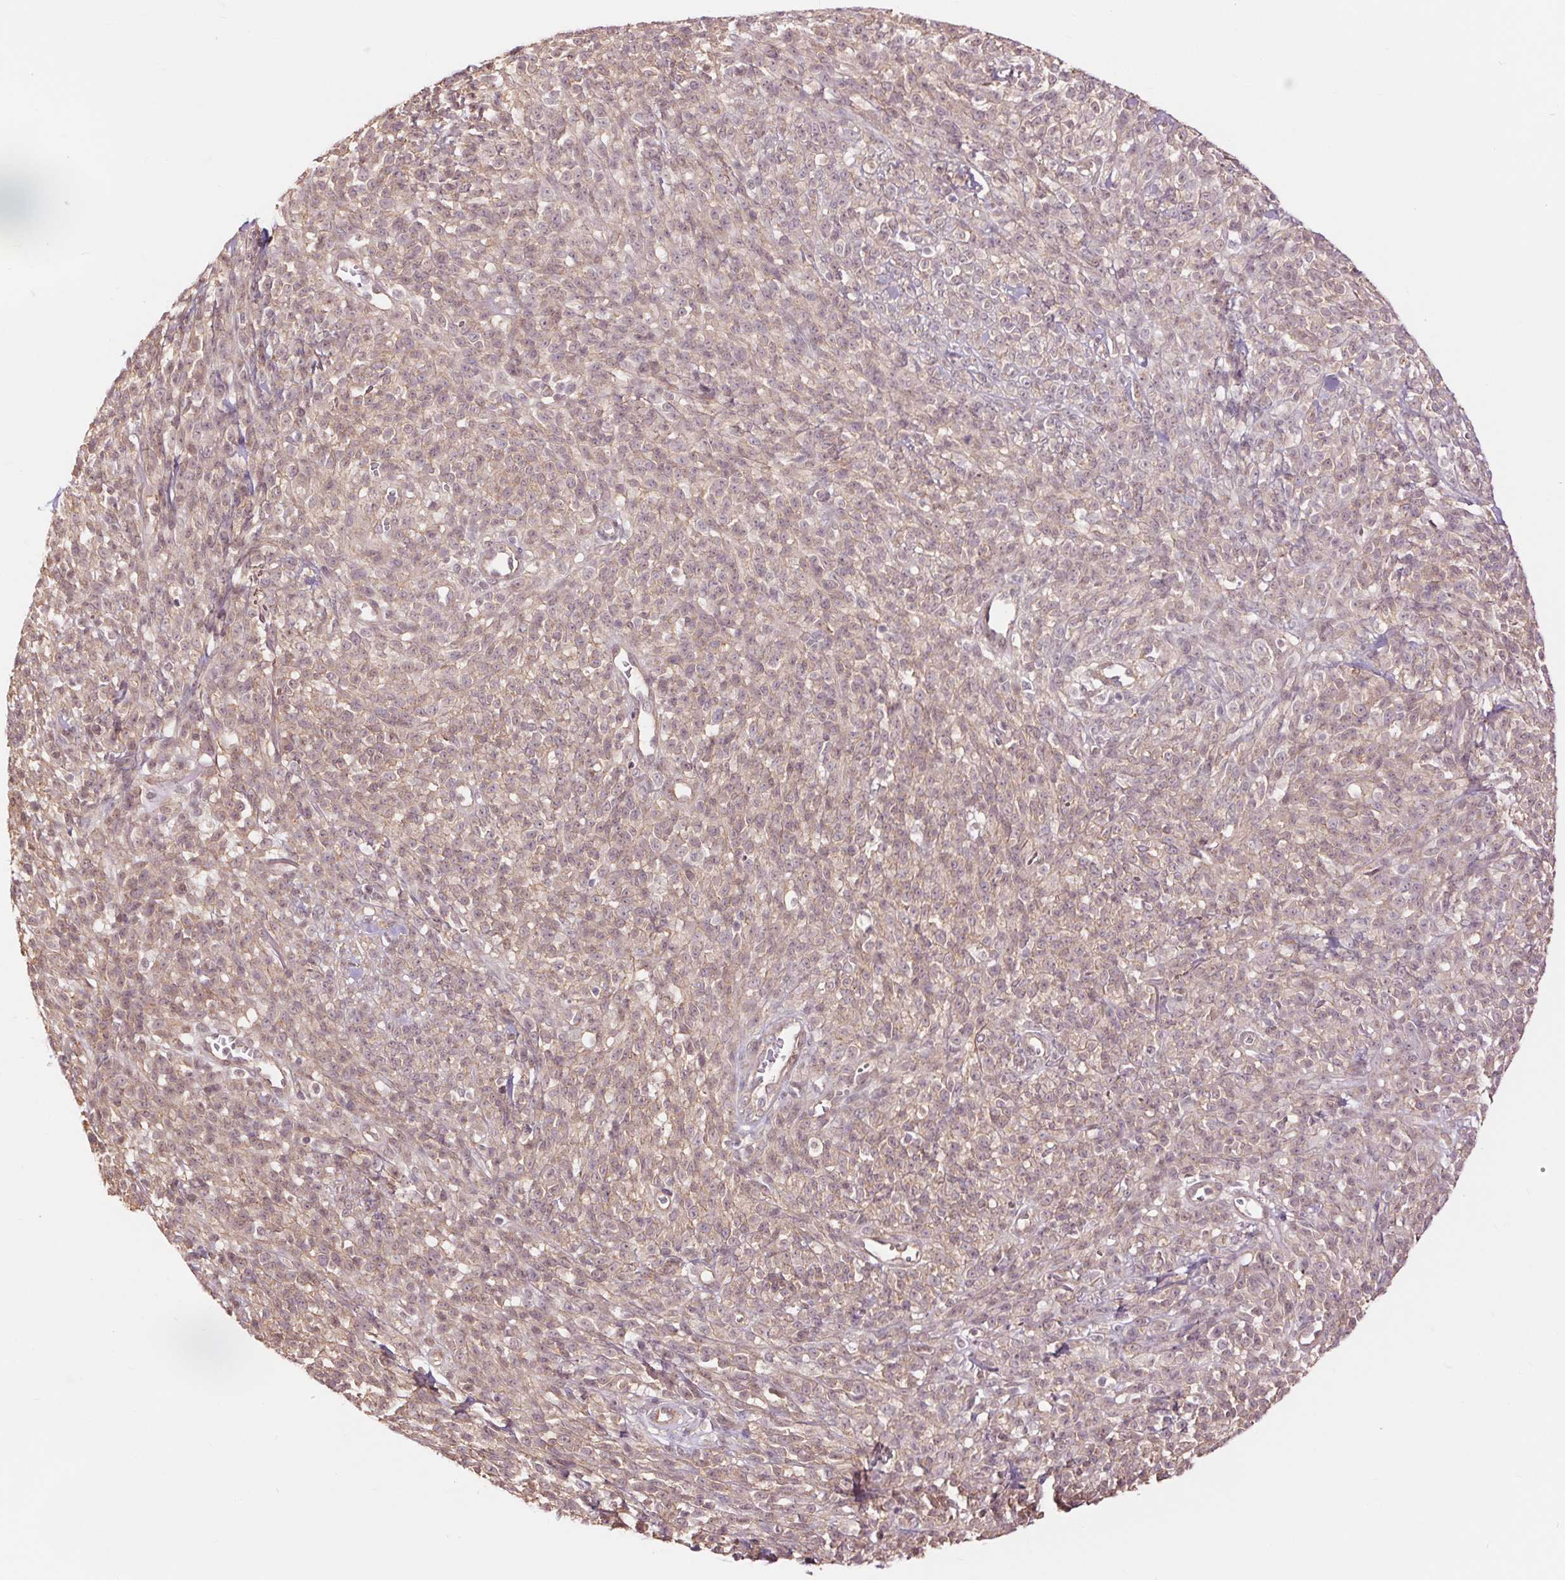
{"staining": {"intensity": "negative", "quantity": "none", "location": "none"}, "tissue": "melanoma", "cell_type": "Tumor cells", "image_type": "cancer", "snomed": [{"axis": "morphology", "description": "Malignant melanoma, NOS"}, {"axis": "topography", "description": "Skin"}, {"axis": "topography", "description": "Skin of trunk"}], "caption": "An immunohistochemistry (IHC) image of melanoma is shown. There is no staining in tumor cells of melanoma. (DAB IHC with hematoxylin counter stain).", "gene": "PALM", "patient": {"sex": "male", "age": 74}}